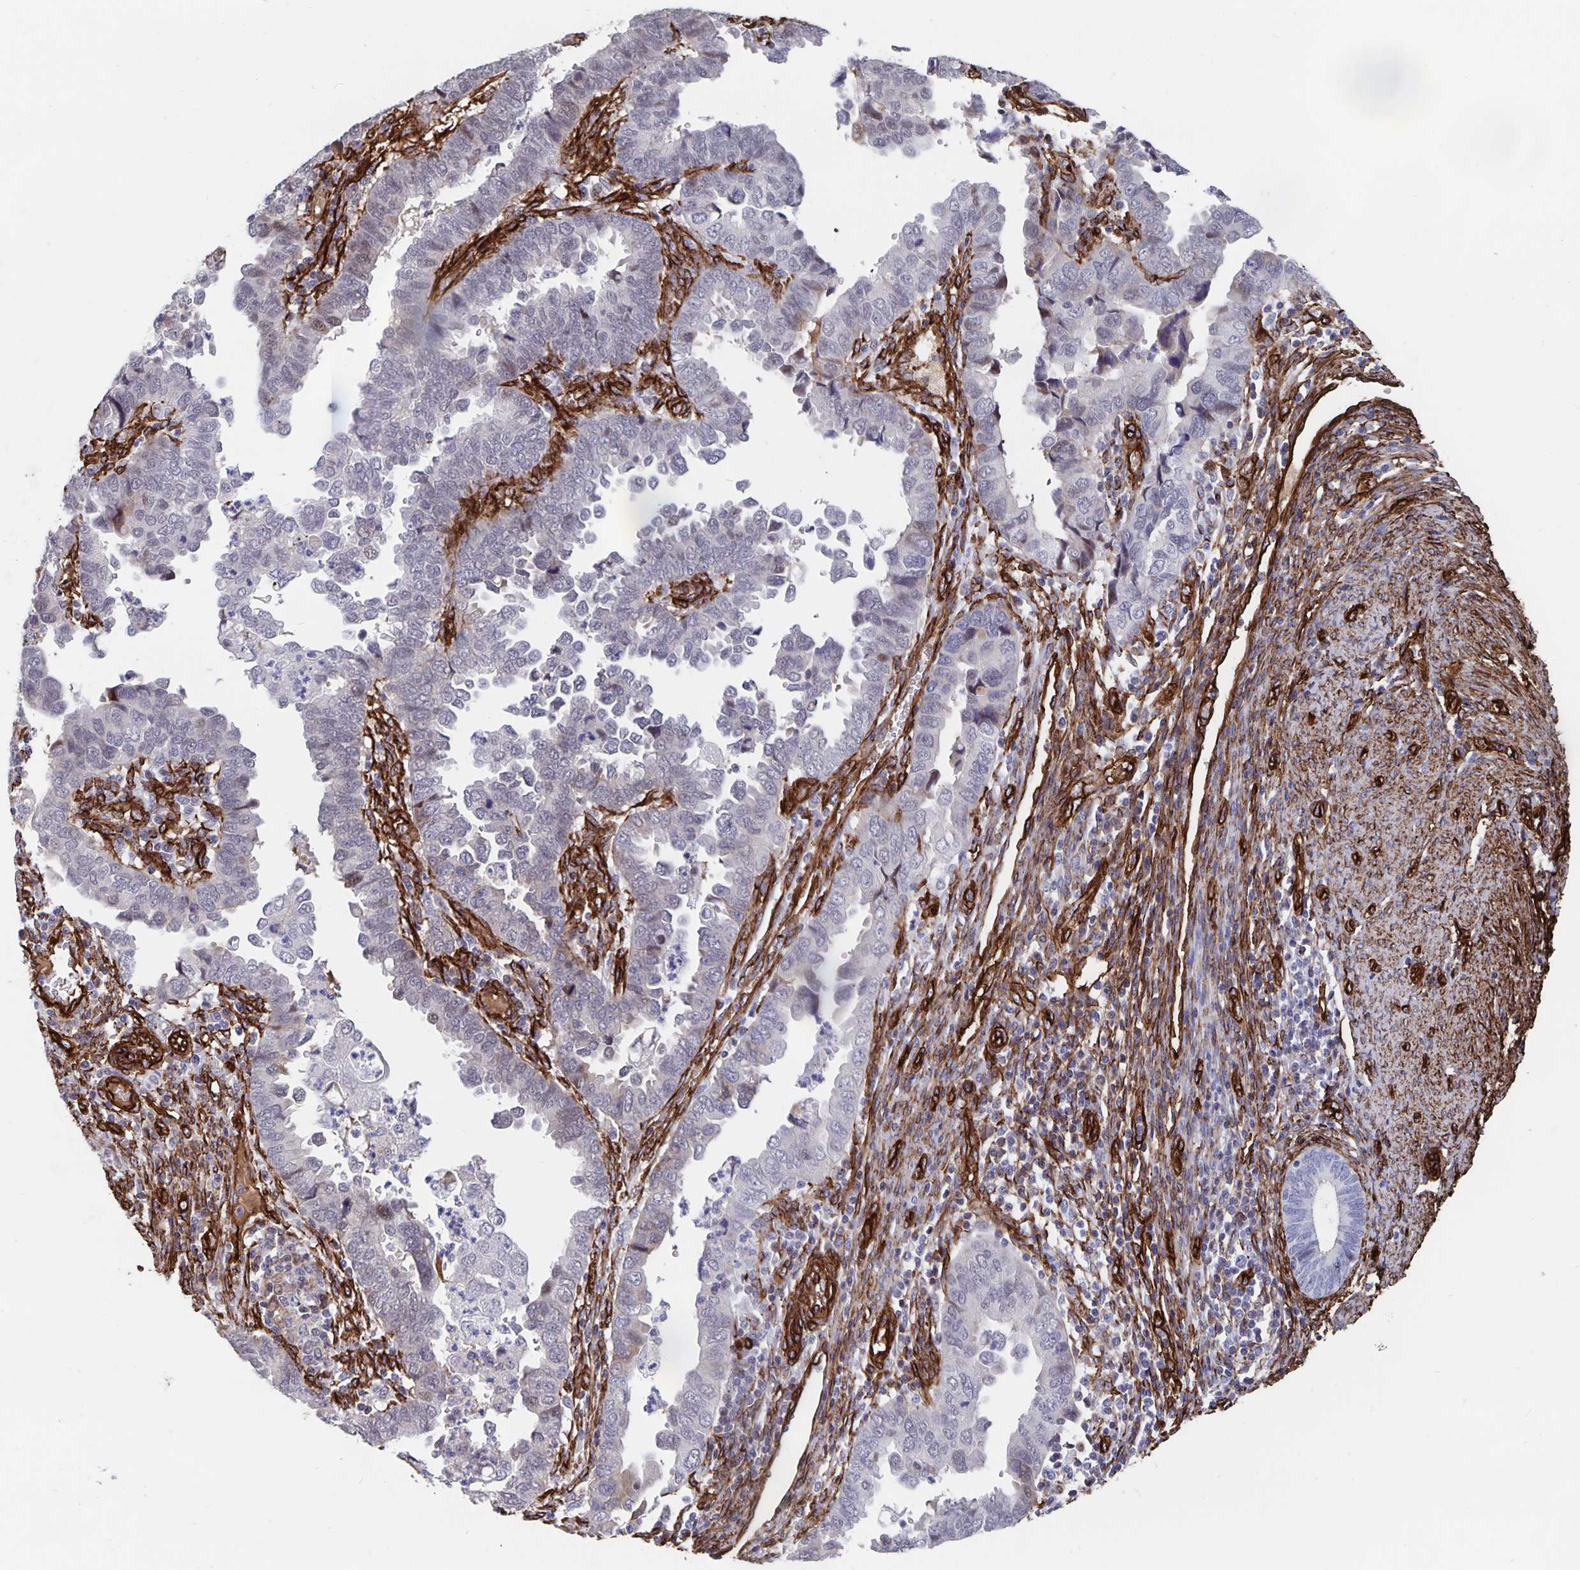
{"staining": {"intensity": "negative", "quantity": "none", "location": "none"}, "tissue": "endometrial cancer", "cell_type": "Tumor cells", "image_type": "cancer", "snomed": [{"axis": "morphology", "description": "Adenocarcinoma, NOS"}, {"axis": "topography", "description": "Endometrium"}], "caption": "An IHC image of adenocarcinoma (endometrial) is shown. There is no staining in tumor cells of adenocarcinoma (endometrial).", "gene": "DCHS2", "patient": {"sex": "female", "age": 79}}